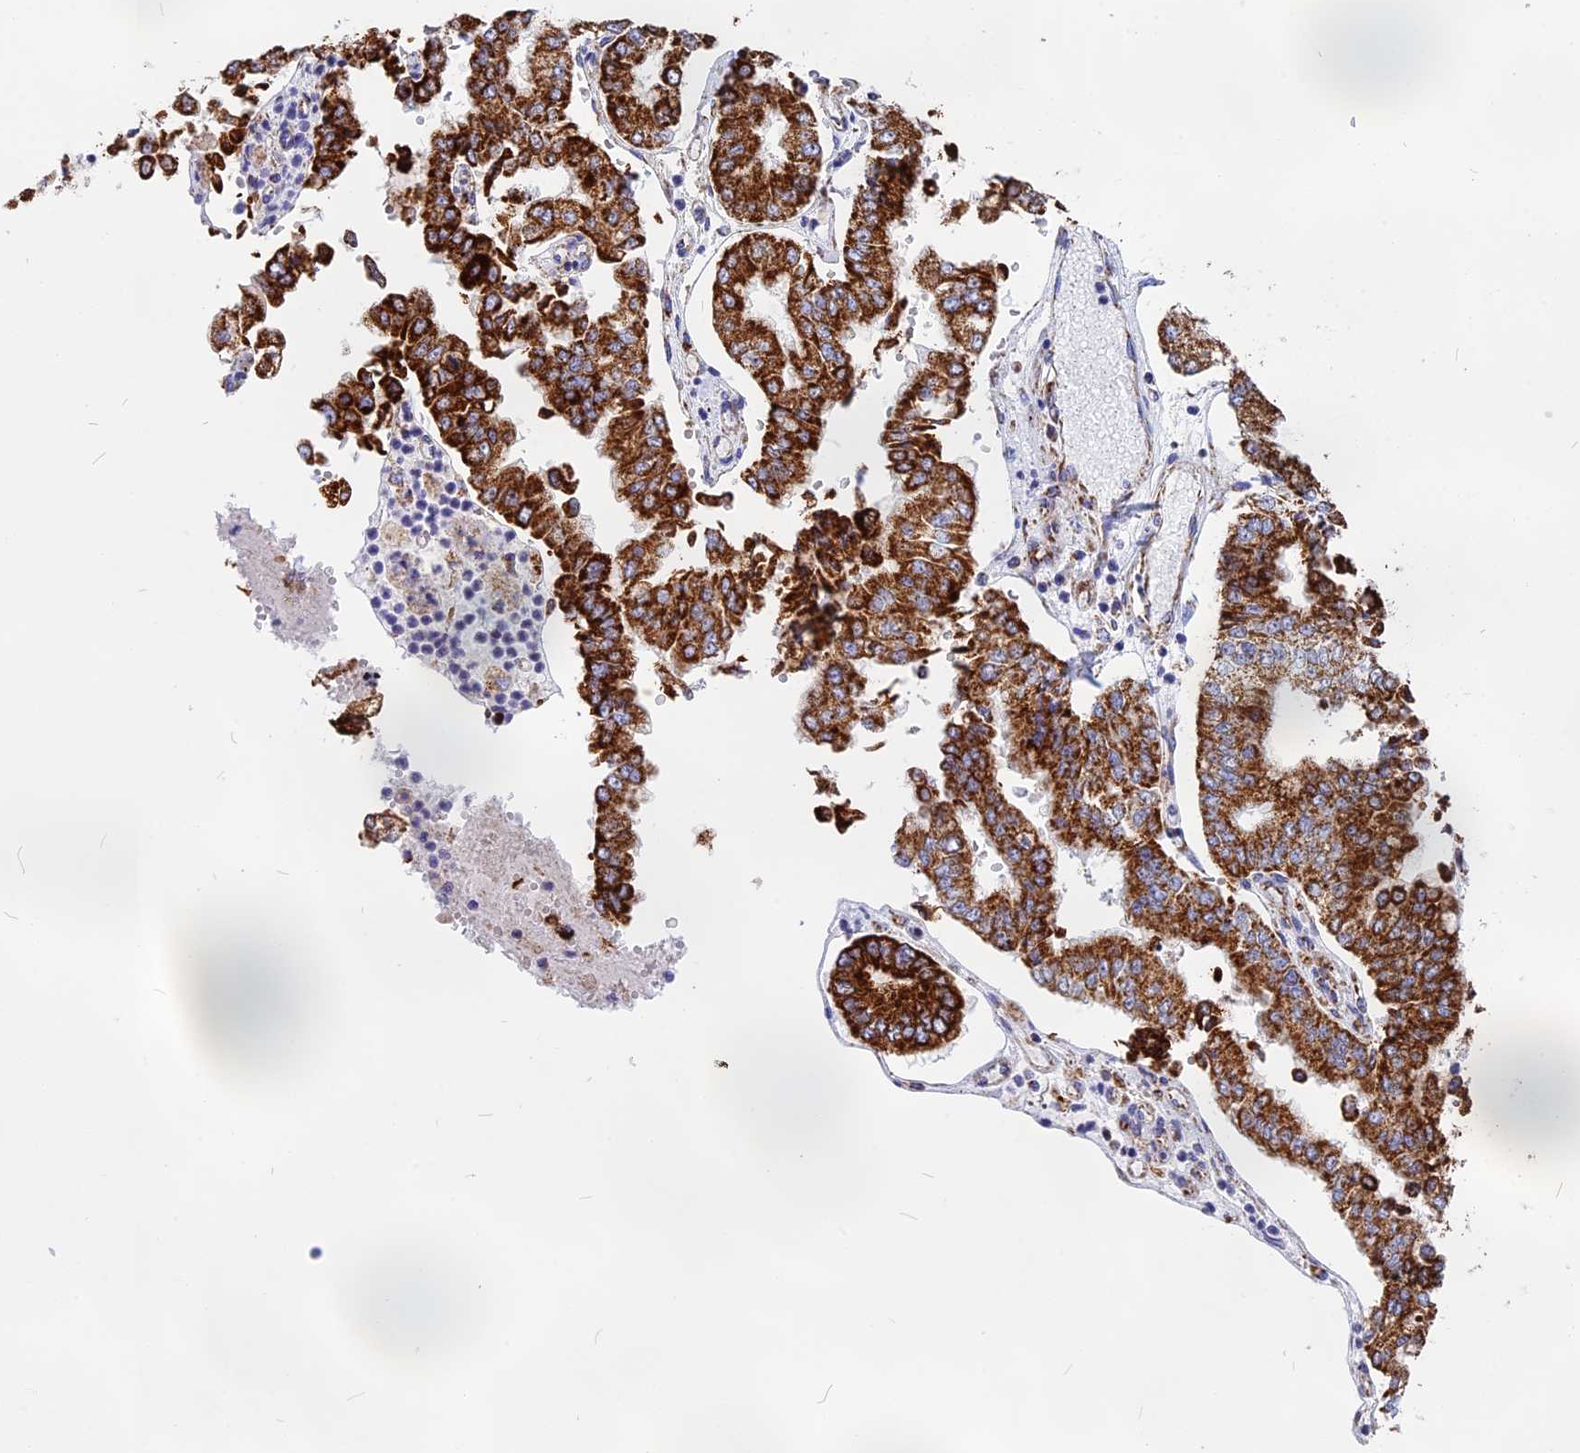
{"staining": {"intensity": "strong", "quantity": ">75%", "location": "cytoplasmic/membranous"}, "tissue": "stomach cancer", "cell_type": "Tumor cells", "image_type": "cancer", "snomed": [{"axis": "morphology", "description": "Adenocarcinoma, NOS"}, {"axis": "topography", "description": "Stomach"}], "caption": "A photomicrograph of stomach cancer stained for a protein reveals strong cytoplasmic/membranous brown staining in tumor cells.", "gene": "VDAC2", "patient": {"sex": "male", "age": 76}}